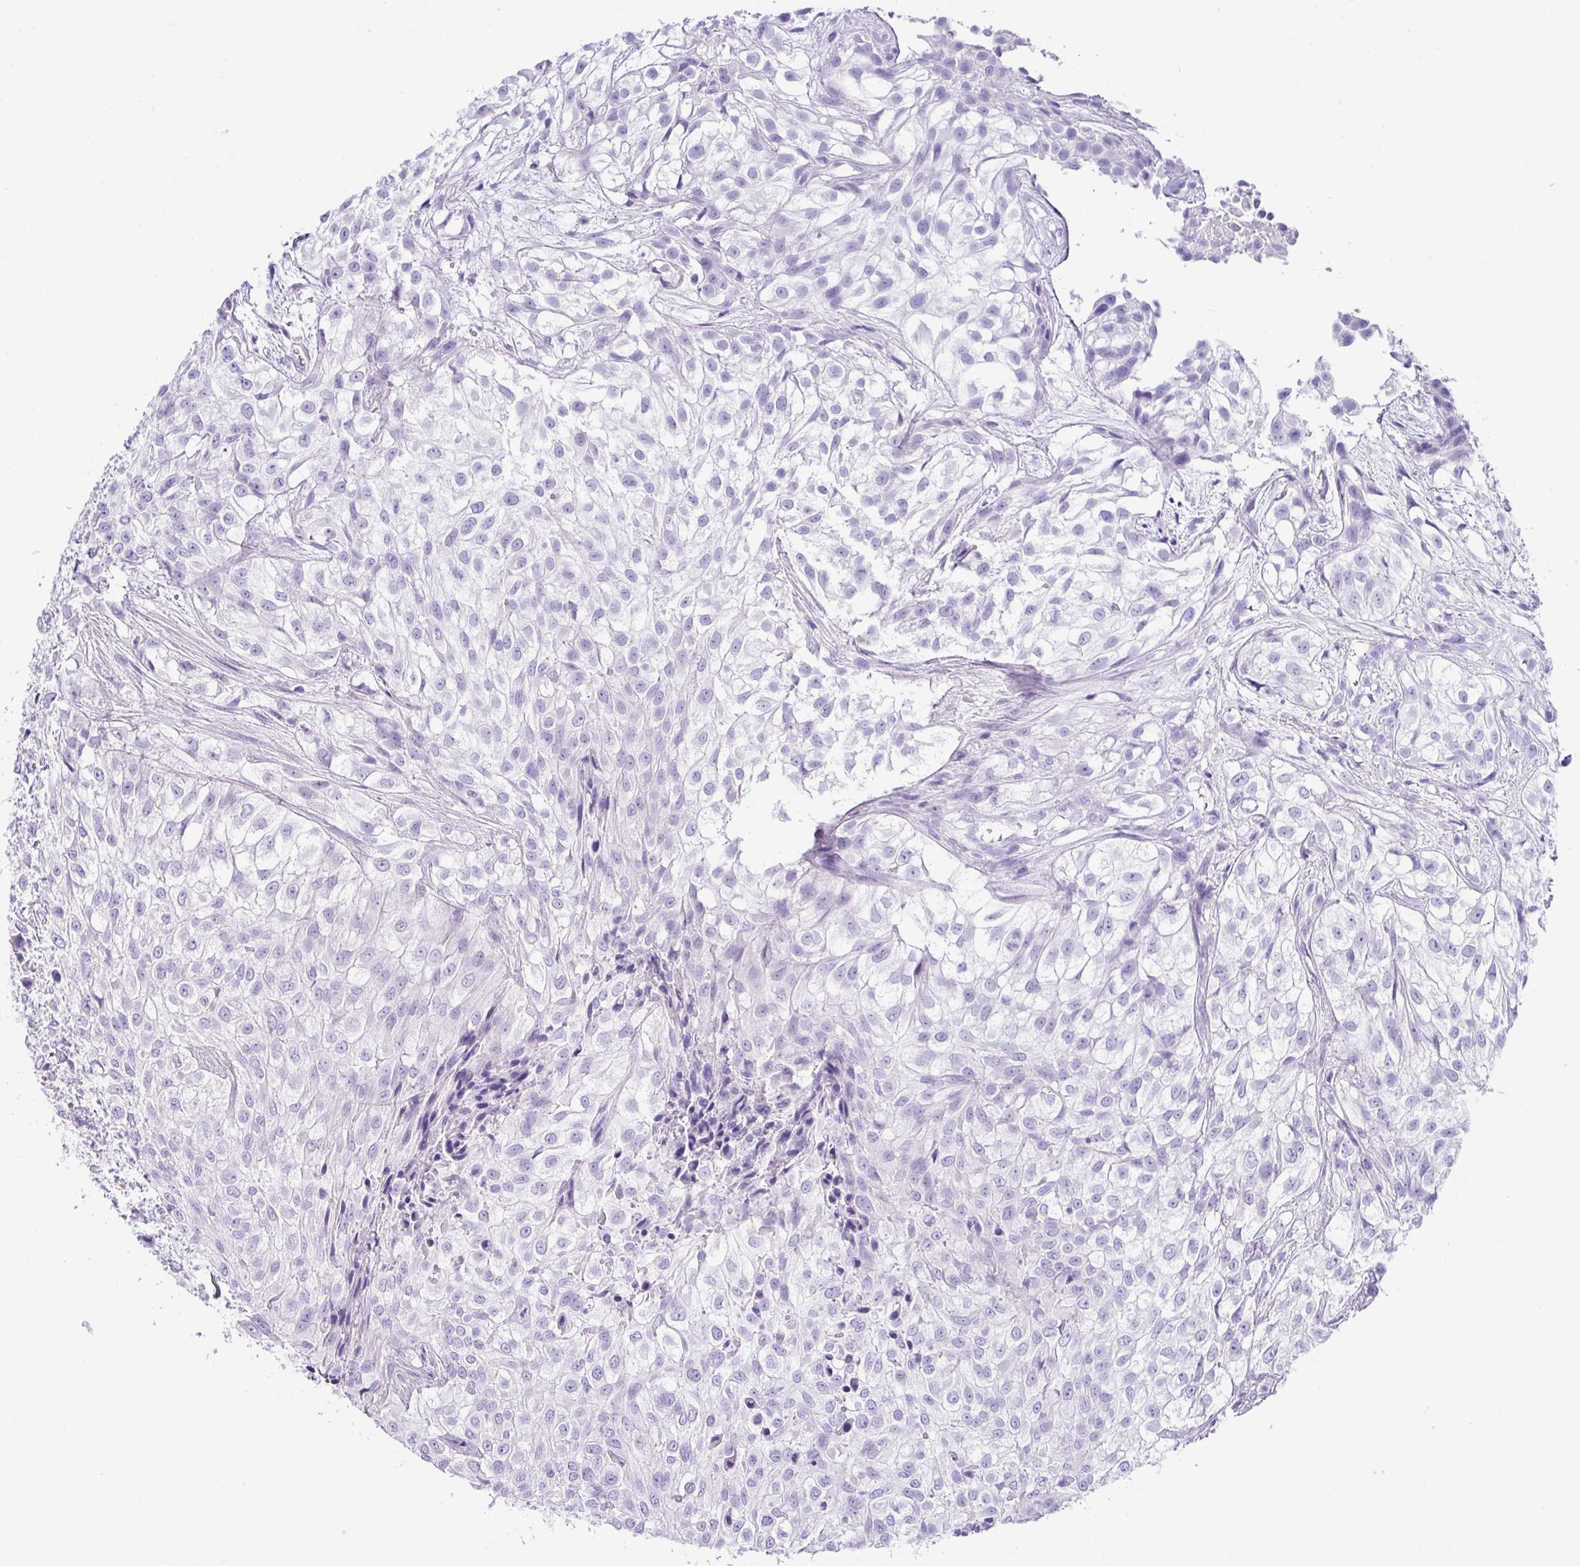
{"staining": {"intensity": "negative", "quantity": "none", "location": "none"}, "tissue": "urothelial cancer", "cell_type": "Tumor cells", "image_type": "cancer", "snomed": [{"axis": "morphology", "description": "Urothelial carcinoma, High grade"}, {"axis": "topography", "description": "Urinary bladder"}], "caption": "High power microscopy micrograph of an IHC histopathology image of urothelial carcinoma (high-grade), revealing no significant positivity in tumor cells.", "gene": "ZG16", "patient": {"sex": "male", "age": 56}}